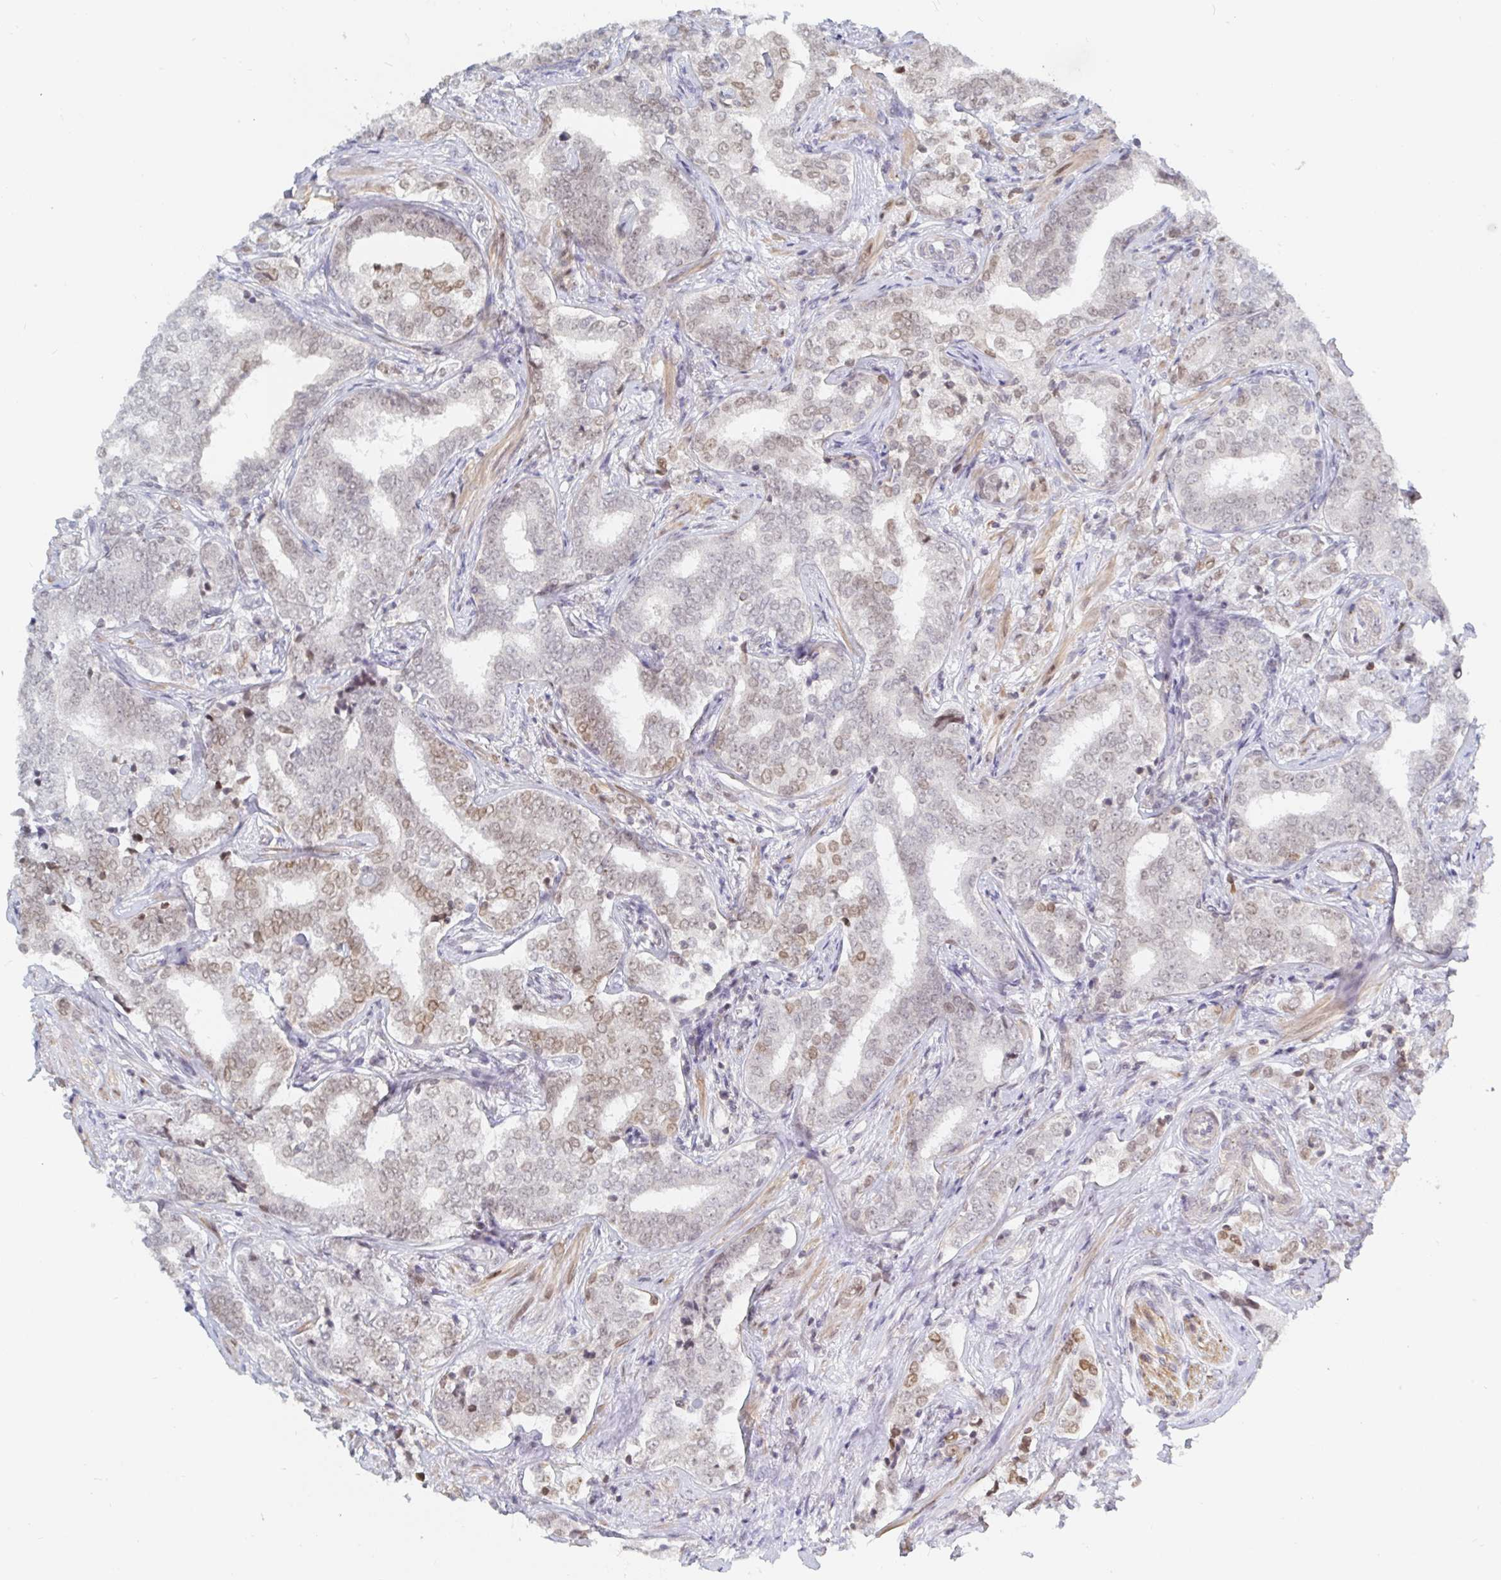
{"staining": {"intensity": "moderate", "quantity": "25%-75%", "location": "nuclear"}, "tissue": "prostate cancer", "cell_type": "Tumor cells", "image_type": "cancer", "snomed": [{"axis": "morphology", "description": "Adenocarcinoma, High grade"}, {"axis": "topography", "description": "Prostate"}], "caption": "Protein staining by IHC exhibits moderate nuclear expression in about 25%-75% of tumor cells in prostate cancer (adenocarcinoma (high-grade)).", "gene": "CHD2", "patient": {"sex": "male", "age": 72}}